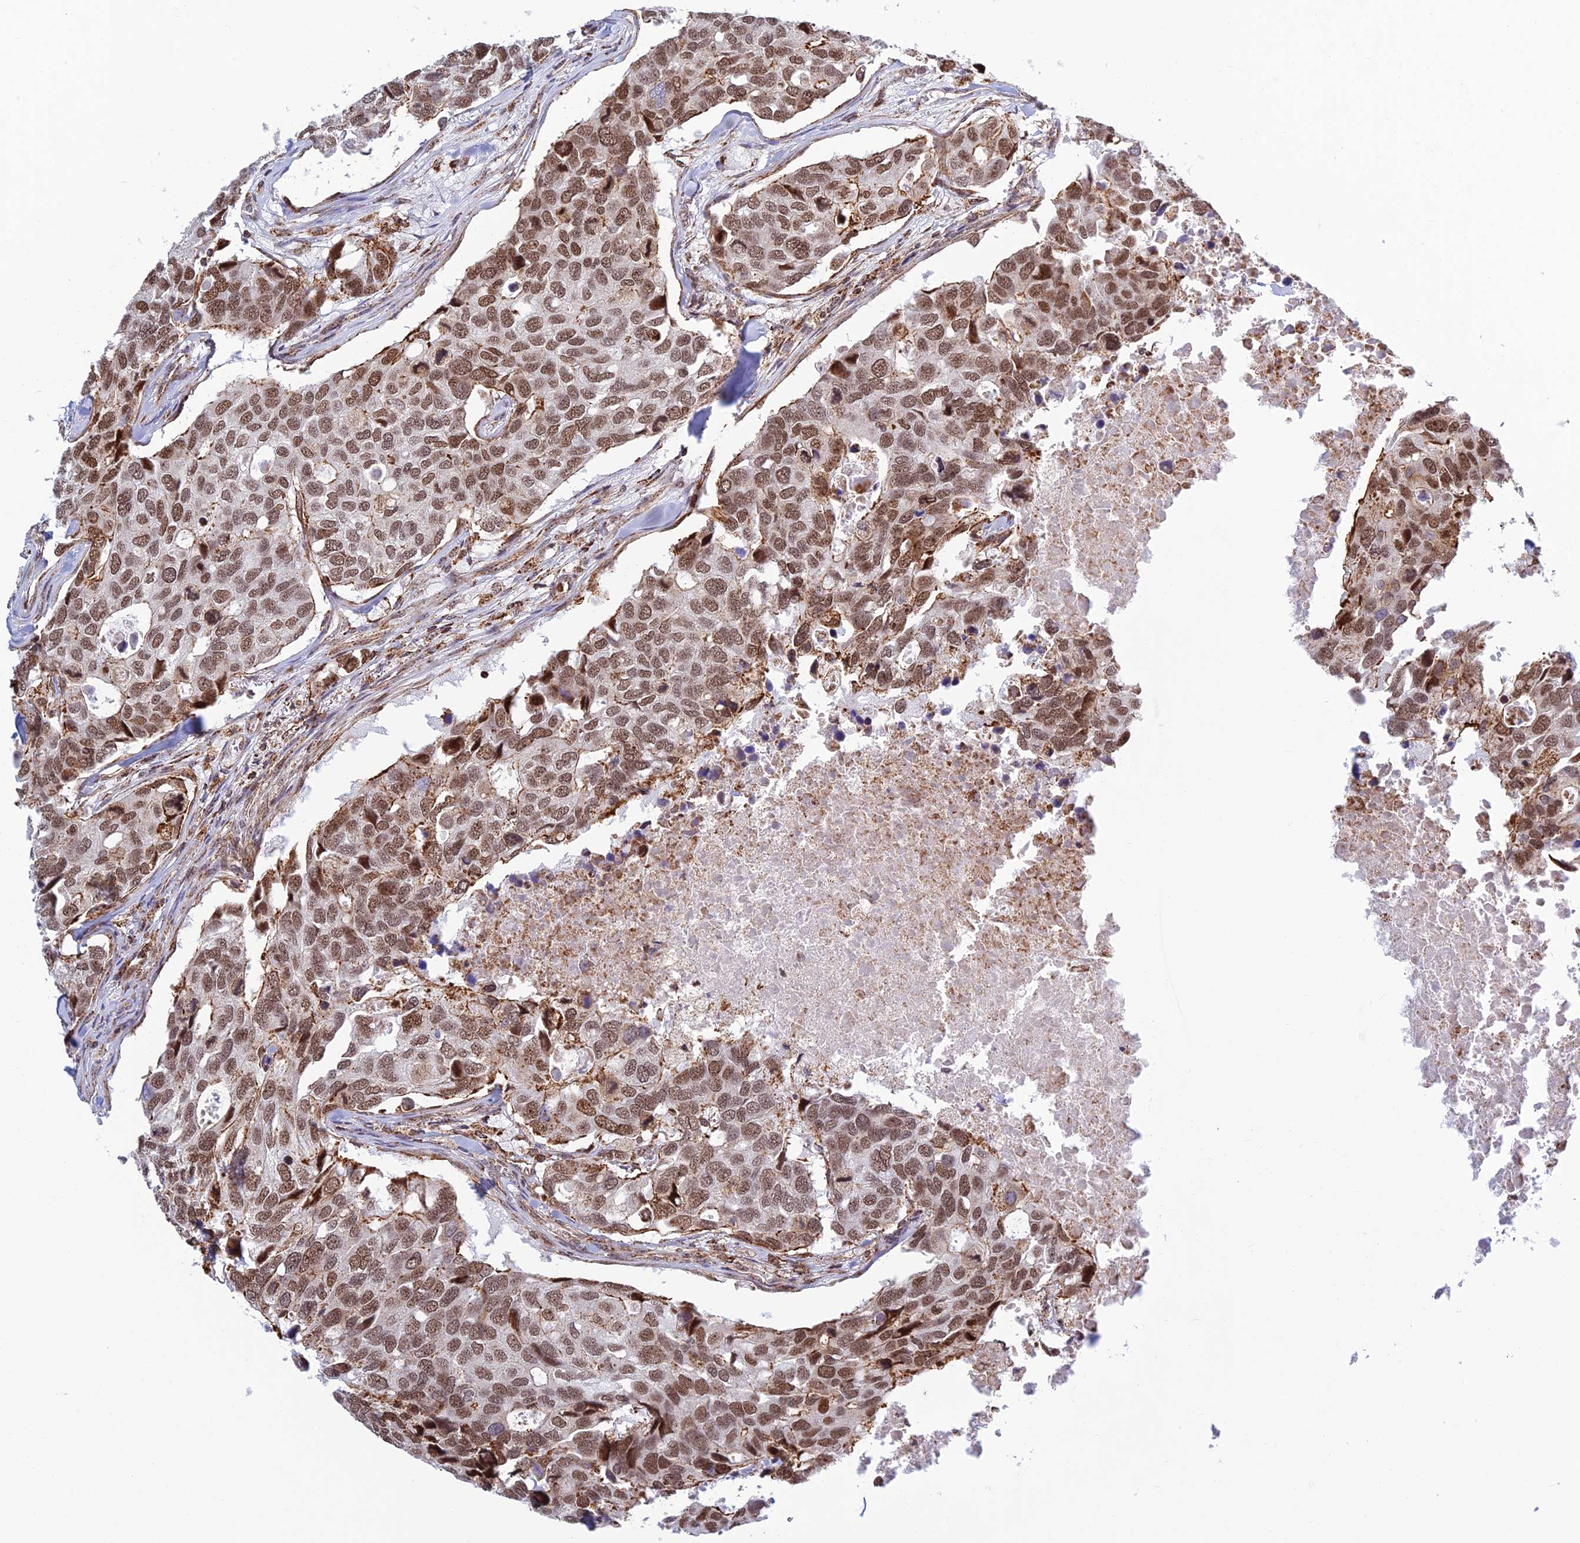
{"staining": {"intensity": "moderate", "quantity": ">75%", "location": "nuclear"}, "tissue": "breast cancer", "cell_type": "Tumor cells", "image_type": "cancer", "snomed": [{"axis": "morphology", "description": "Duct carcinoma"}, {"axis": "topography", "description": "Breast"}], "caption": "This micrograph exhibits immunohistochemistry (IHC) staining of breast cancer, with medium moderate nuclear expression in approximately >75% of tumor cells.", "gene": "POLR1G", "patient": {"sex": "female", "age": 83}}